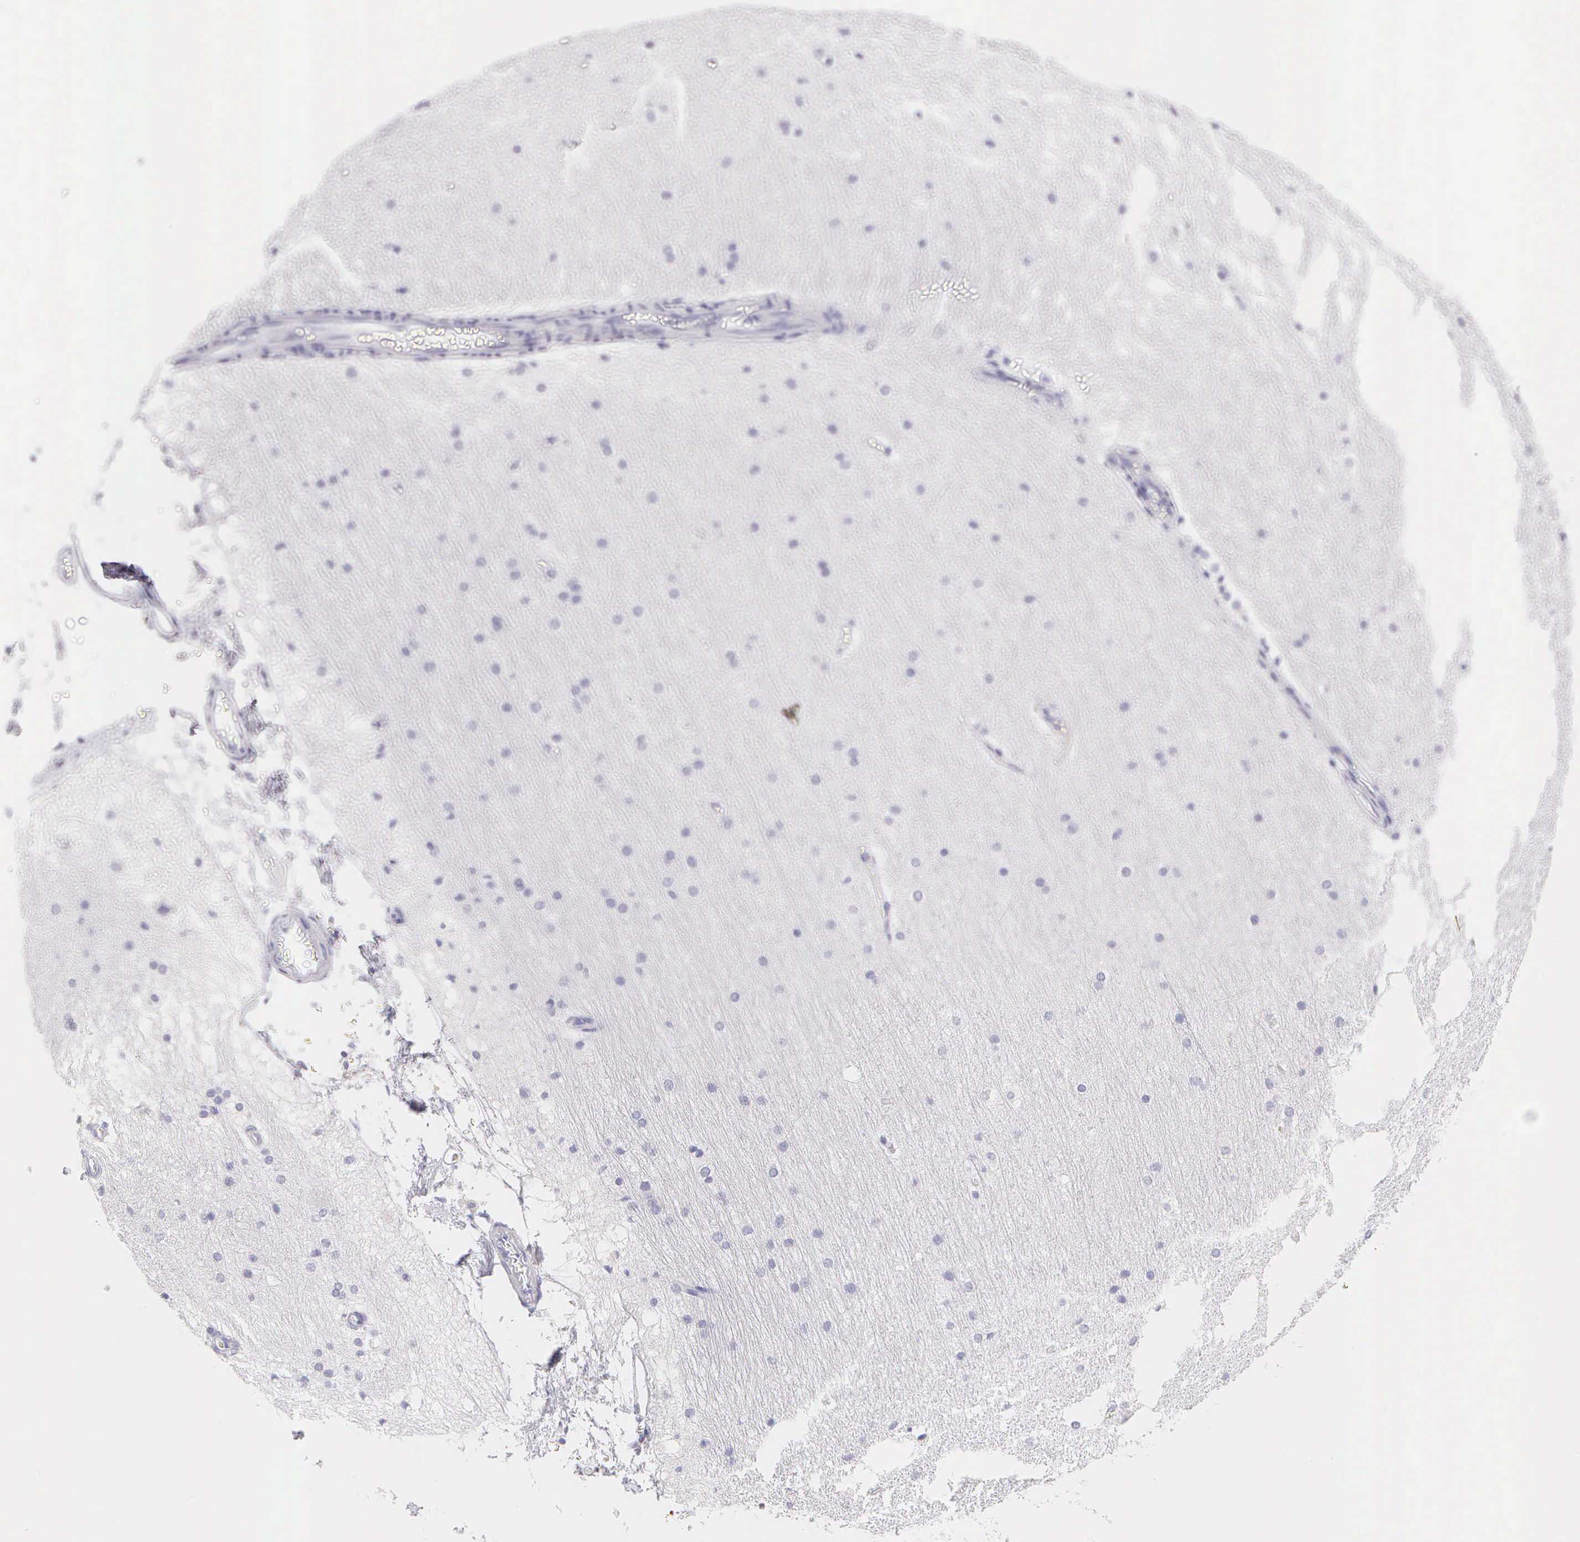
{"staining": {"intensity": "negative", "quantity": "none", "location": "none"}, "tissue": "cerebral cortex", "cell_type": "Endothelial cells", "image_type": "normal", "snomed": [{"axis": "morphology", "description": "Normal tissue, NOS"}, {"axis": "topography", "description": "Cerebral cortex"}, {"axis": "topography", "description": "Hippocampus"}], "caption": "A high-resolution histopathology image shows IHC staining of unremarkable cerebral cortex, which shows no significant positivity in endothelial cells.", "gene": "KRT17", "patient": {"sex": "female", "age": 19}}